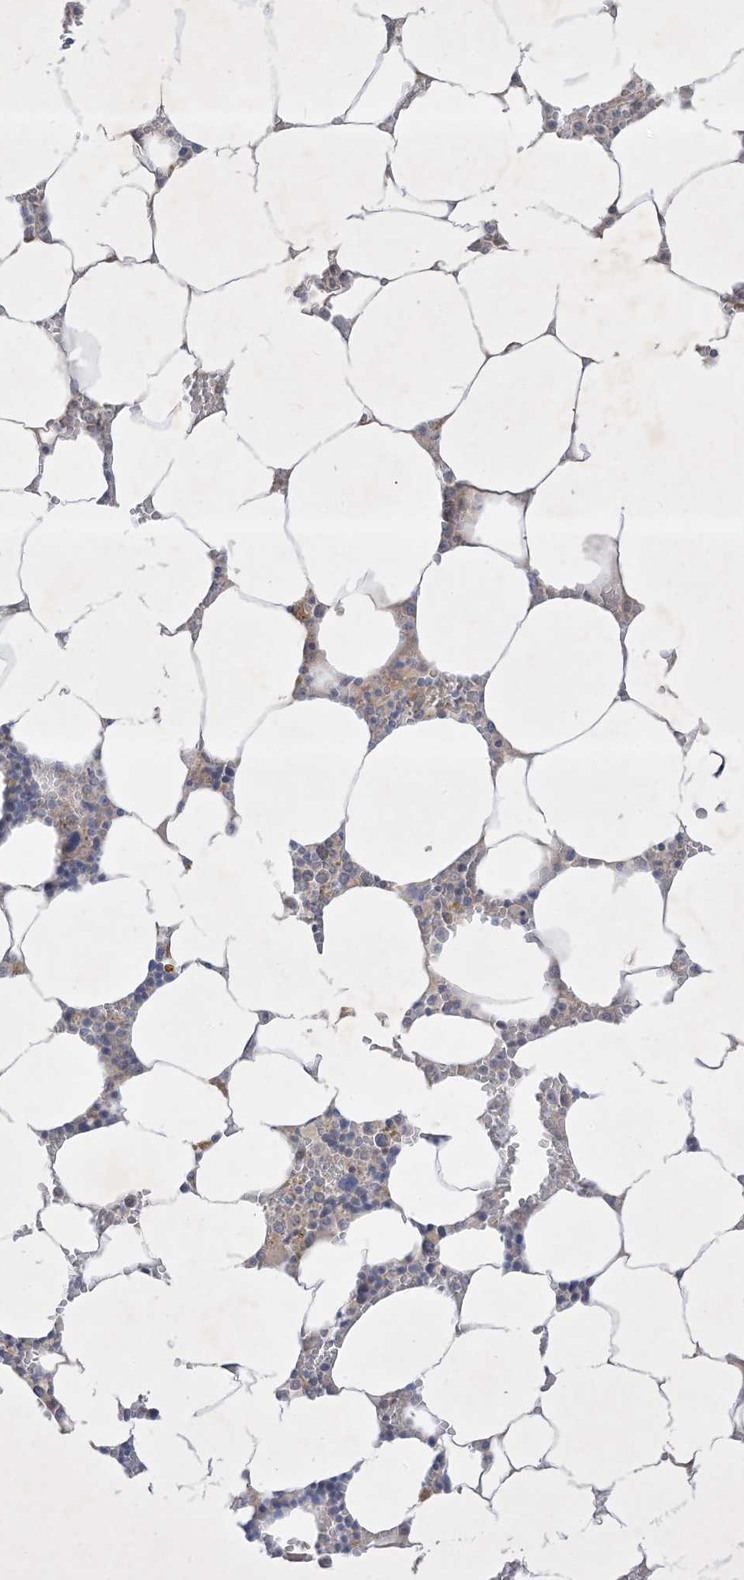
{"staining": {"intensity": "negative", "quantity": "none", "location": "none"}, "tissue": "bone marrow", "cell_type": "Hematopoietic cells", "image_type": "normal", "snomed": [{"axis": "morphology", "description": "Normal tissue, NOS"}, {"axis": "topography", "description": "Bone marrow"}], "caption": "This is an immunohistochemistry (IHC) photomicrograph of normal human bone marrow. There is no positivity in hematopoietic cells.", "gene": "PLEKHA3", "patient": {"sex": "male", "age": 70}}